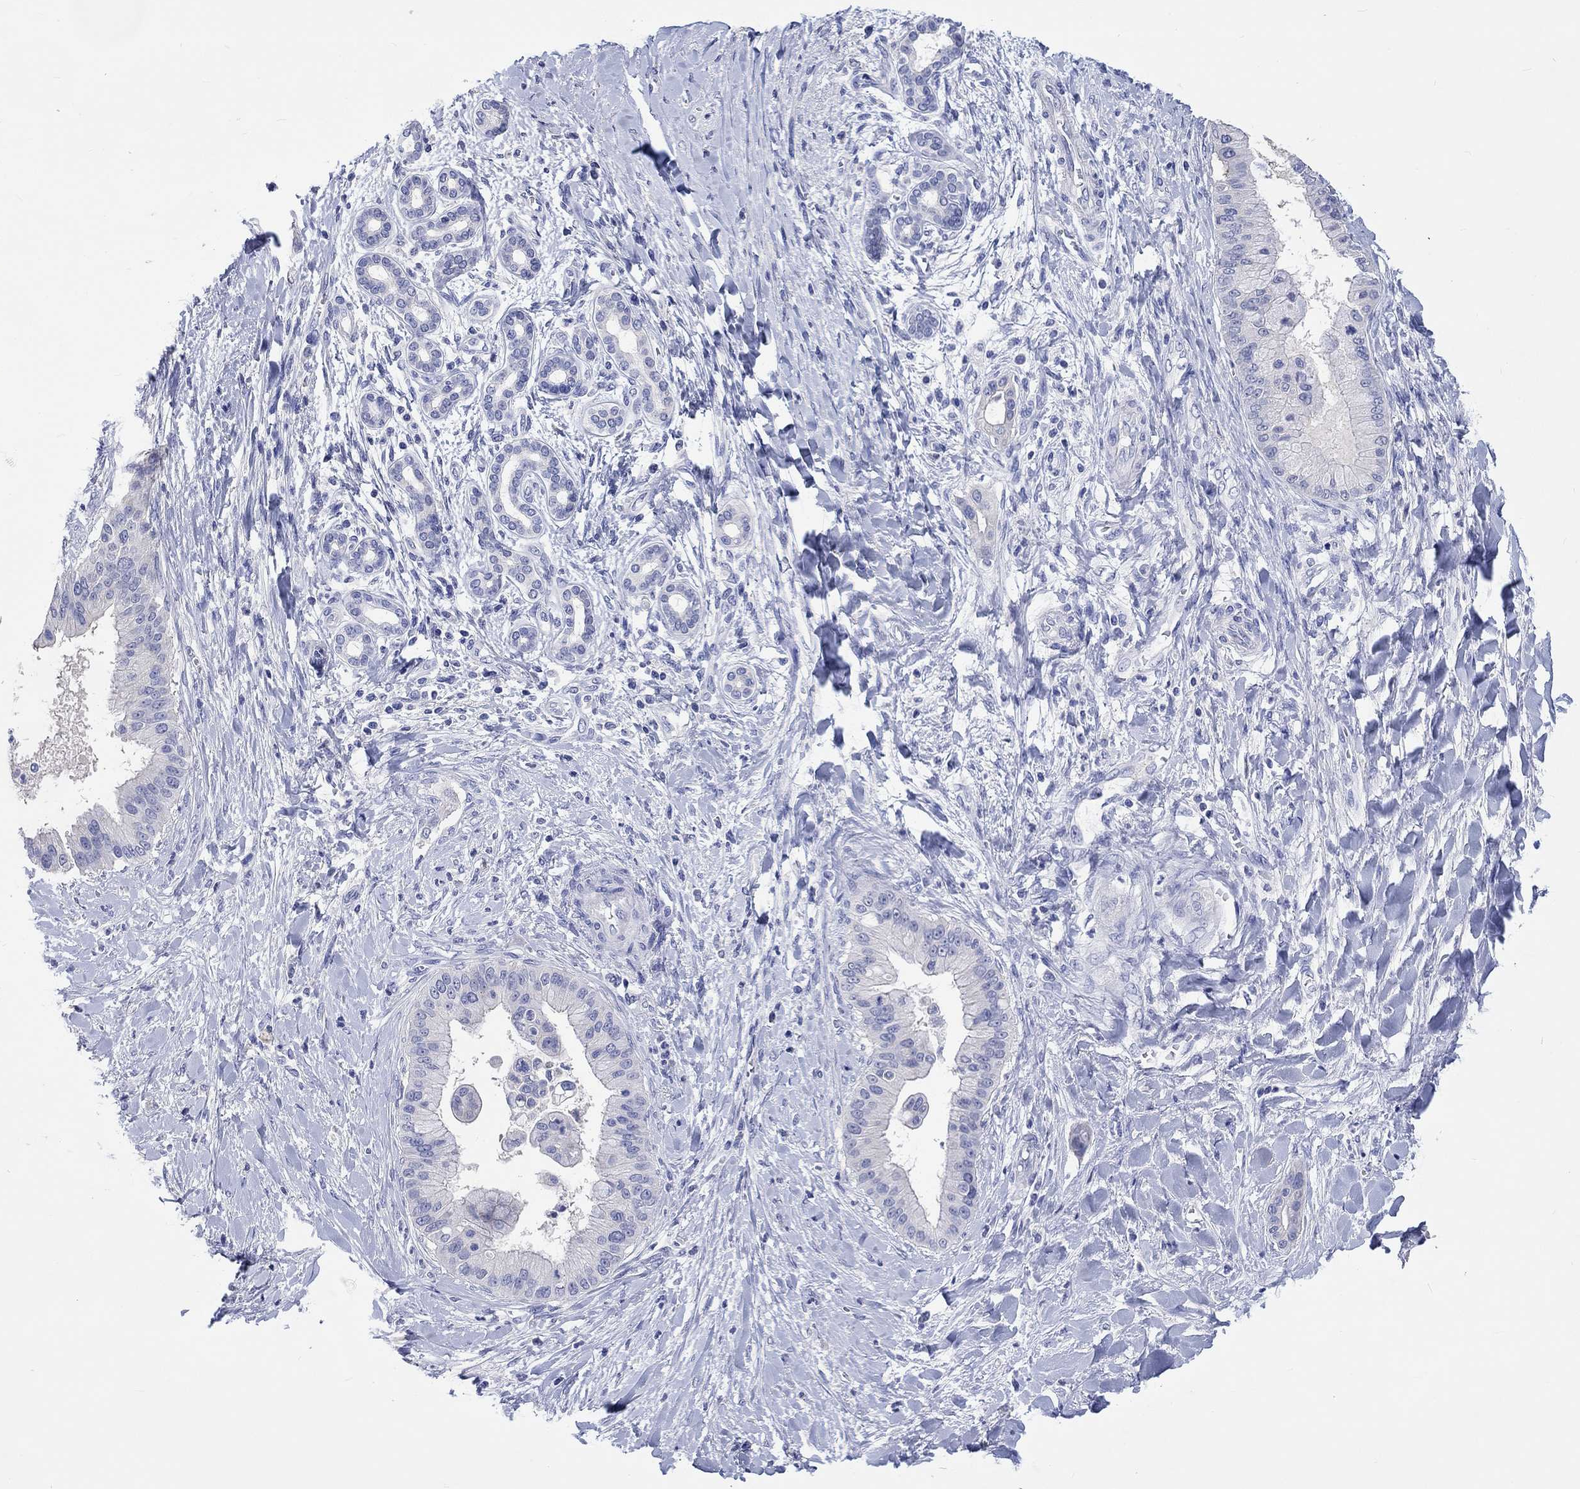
{"staining": {"intensity": "negative", "quantity": "none", "location": "none"}, "tissue": "liver cancer", "cell_type": "Tumor cells", "image_type": "cancer", "snomed": [{"axis": "morphology", "description": "Cholangiocarcinoma"}, {"axis": "topography", "description": "Liver"}], "caption": "The photomicrograph reveals no significant staining in tumor cells of liver cancer.", "gene": "TOMM20L", "patient": {"sex": "female", "age": 54}}